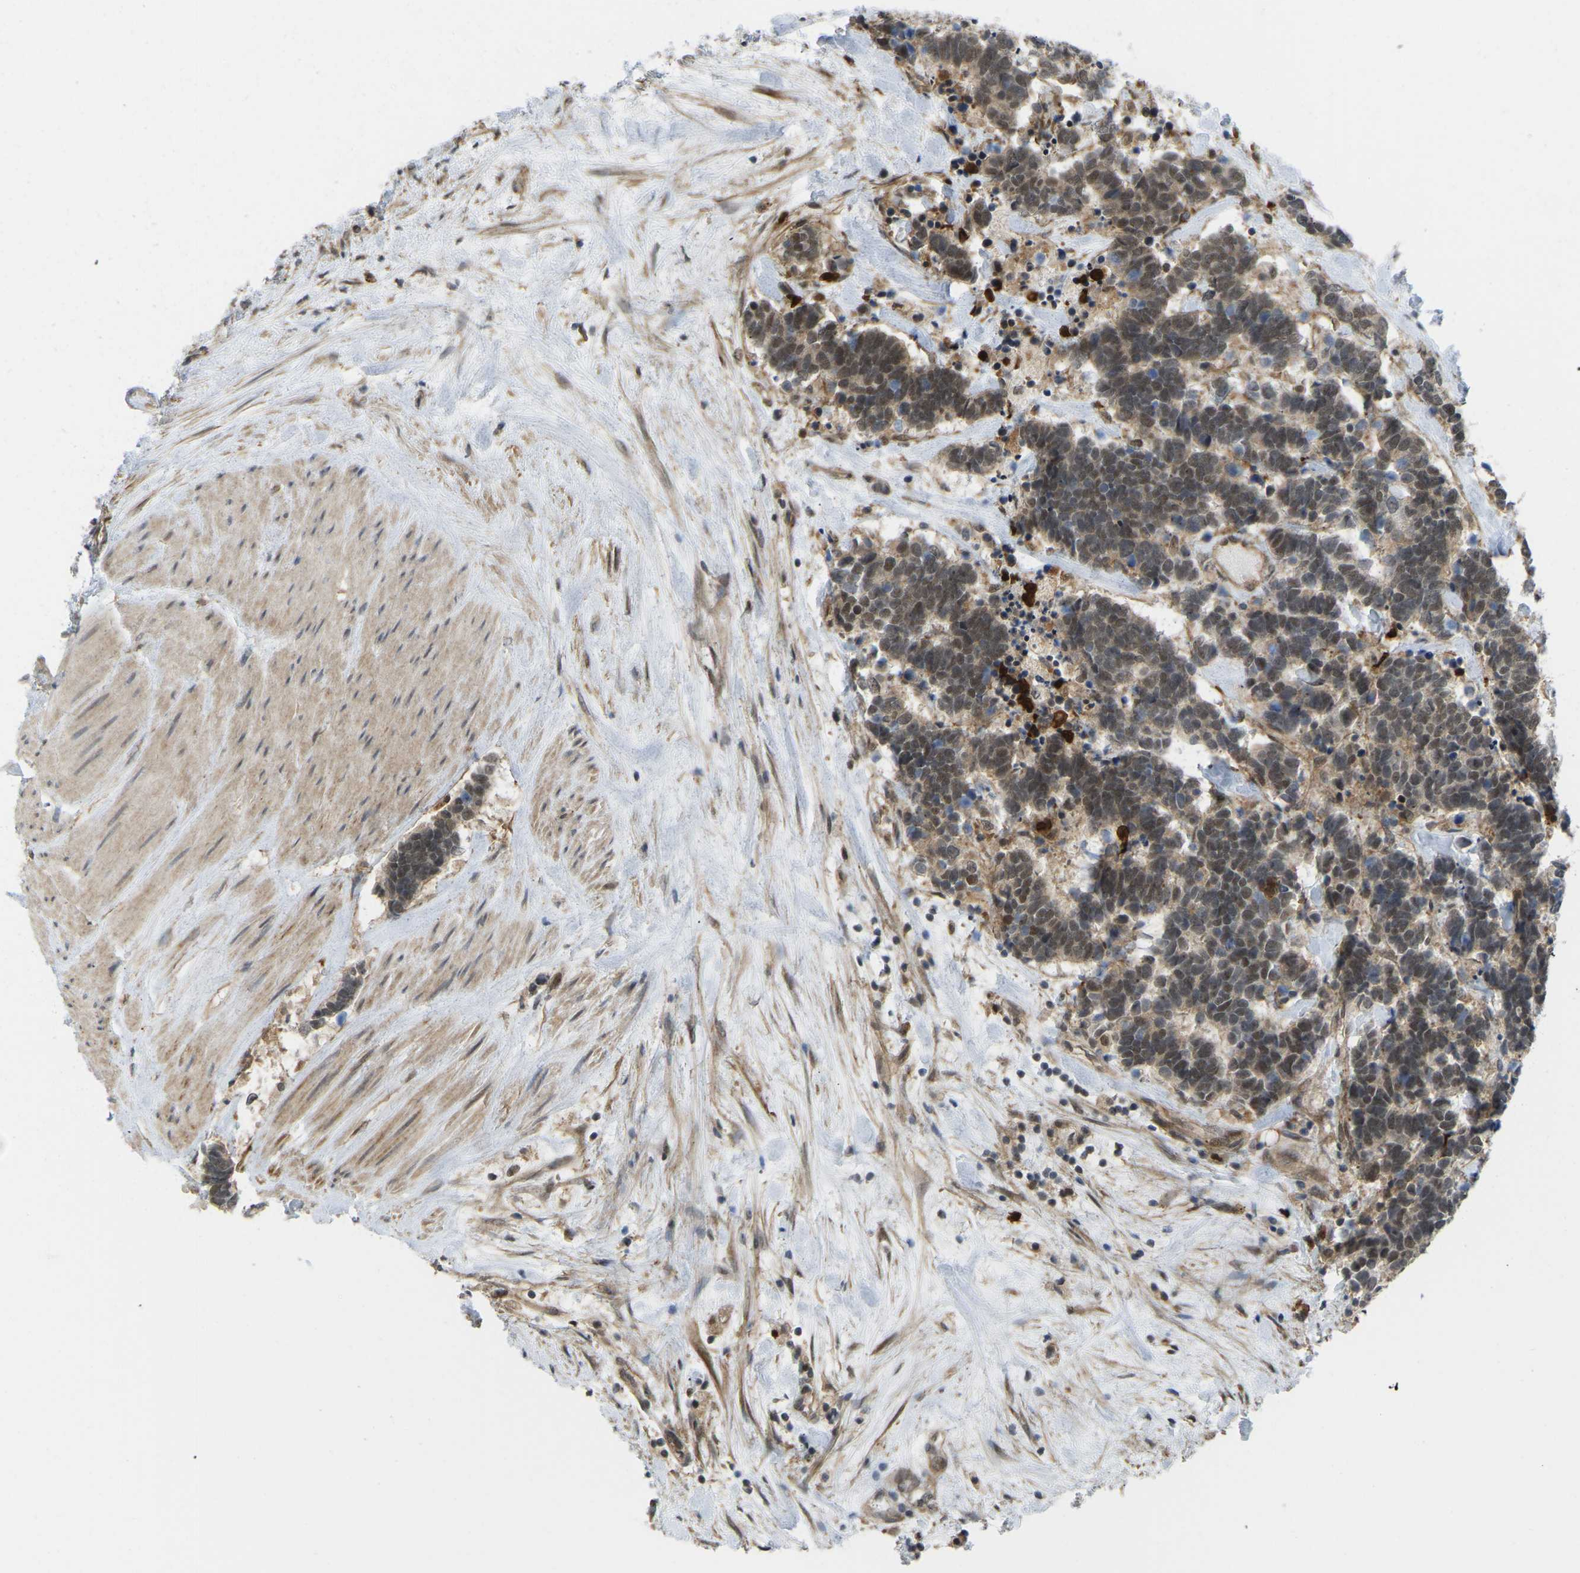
{"staining": {"intensity": "moderate", "quantity": ">75%", "location": "cytoplasmic/membranous,nuclear"}, "tissue": "carcinoid", "cell_type": "Tumor cells", "image_type": "cancer", "snomed": [{"axis": "morphology", "description": "Carcinoma, NOS"}, {"axis": "morphology", "description": "Carcinoid, malignant, NOS"}, {"axis": "topography", "description": "Urinary bladder"}], "caption": "Brown immunohistochemical staining in human carcinoid shows moderate cytoplasmic/membranous and nuclear staining in about >75% of tumor cells.", "gene": "SERPINB5", "patient": {"sex": "male", "age": 57}}